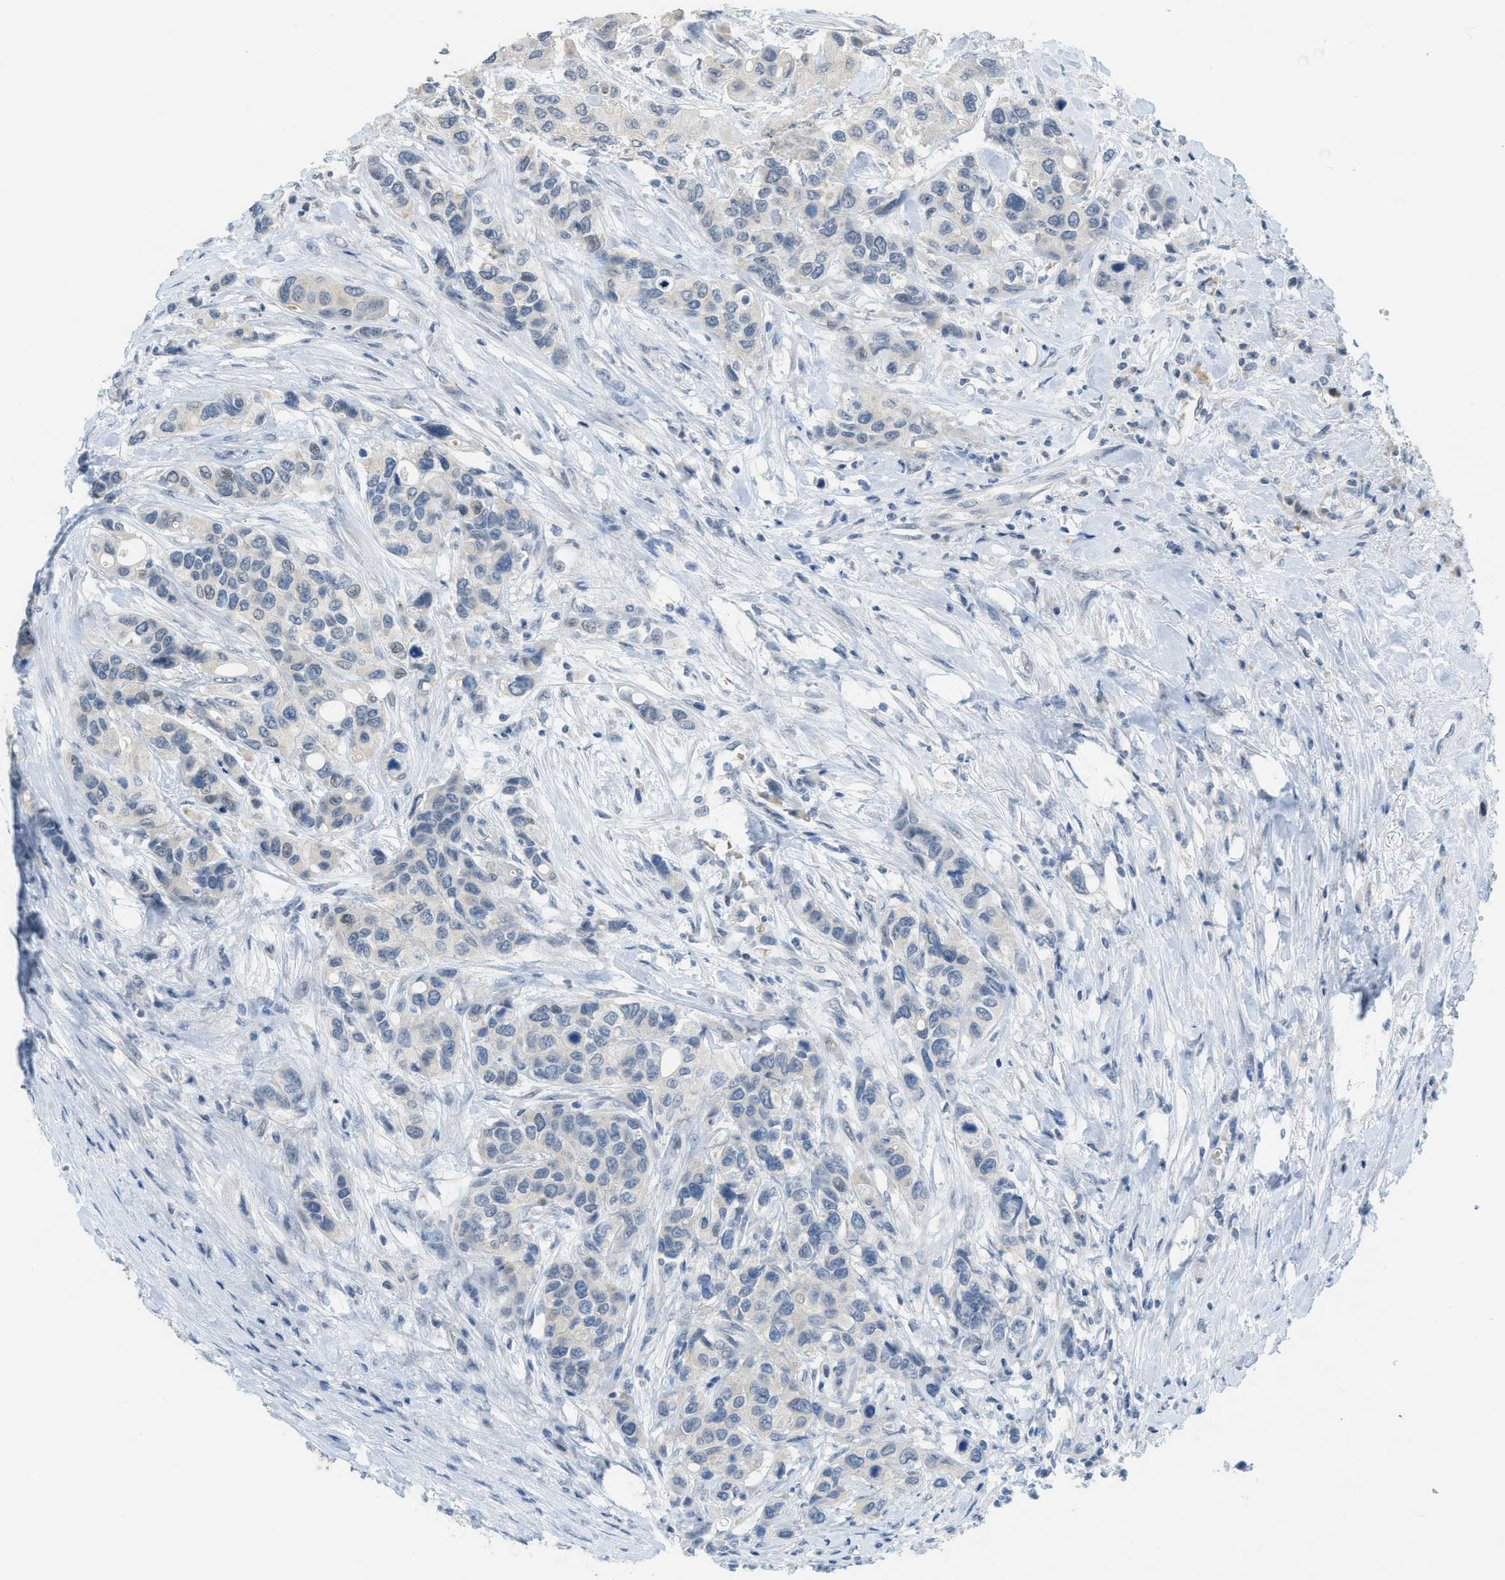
{"staining": {"intensity": "negative", "quantity": "none", "location": "none"}, "tissue": "urothelial cancer", "cell_type": "Tumor cells", "image_type": "cancer", "snomed": [{"axis": "morphology", "description": "Urothelial carcinoma, High grade"}, {"axis": "topography", "description": "Urinary bladder"}], "caption": "Immunohistochemical staining of human urothelial cancer demonstrates no significant positivity in tumor cells.", "gene": "TXNDC2", "patient": {"sex": "female", "age": 56}}